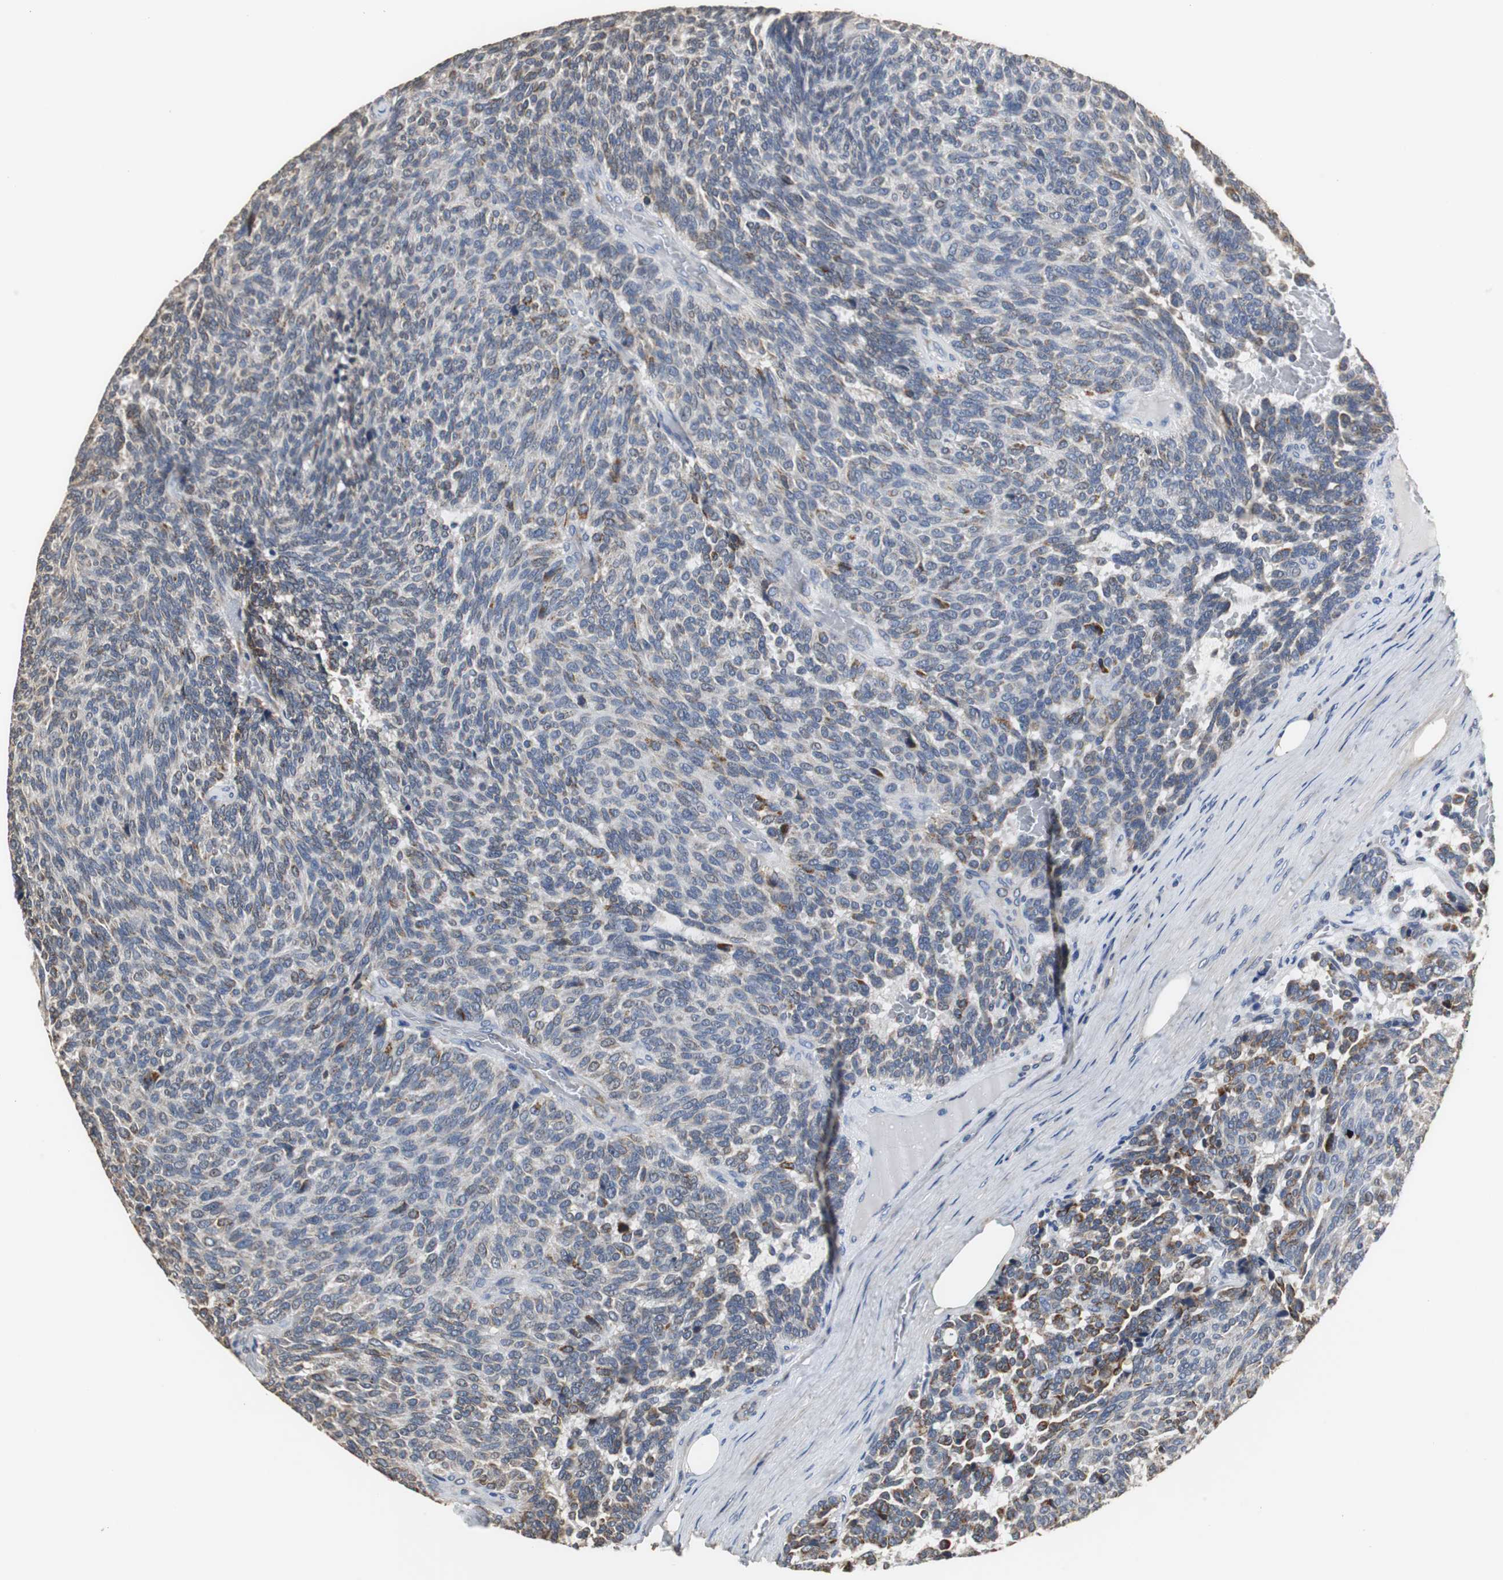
{"staining": {"intensity": "moderate", "quantity": "25%-75%", "location": "cytoplasmic/membranous"}, "tissue": "carcinoid", "cell_type": "Tumor cells", "image_type": "cancer", "snomed": [{"axis": "morphology", "description": "Carcinoid, malignant, NOS"}, {"axis": "topography", "description": "Pancreas"}], "caption": "Immunohistochemistry (IHC) photomicrograph of malignant carcinoid stained for a protein (brown), which reveals medium levels of moderate cytoplasmic/membranous staining in about 25%-75% of tumor cells.", "gene": "HMGCL", "patient": {"sex": "female", "age": 54}}